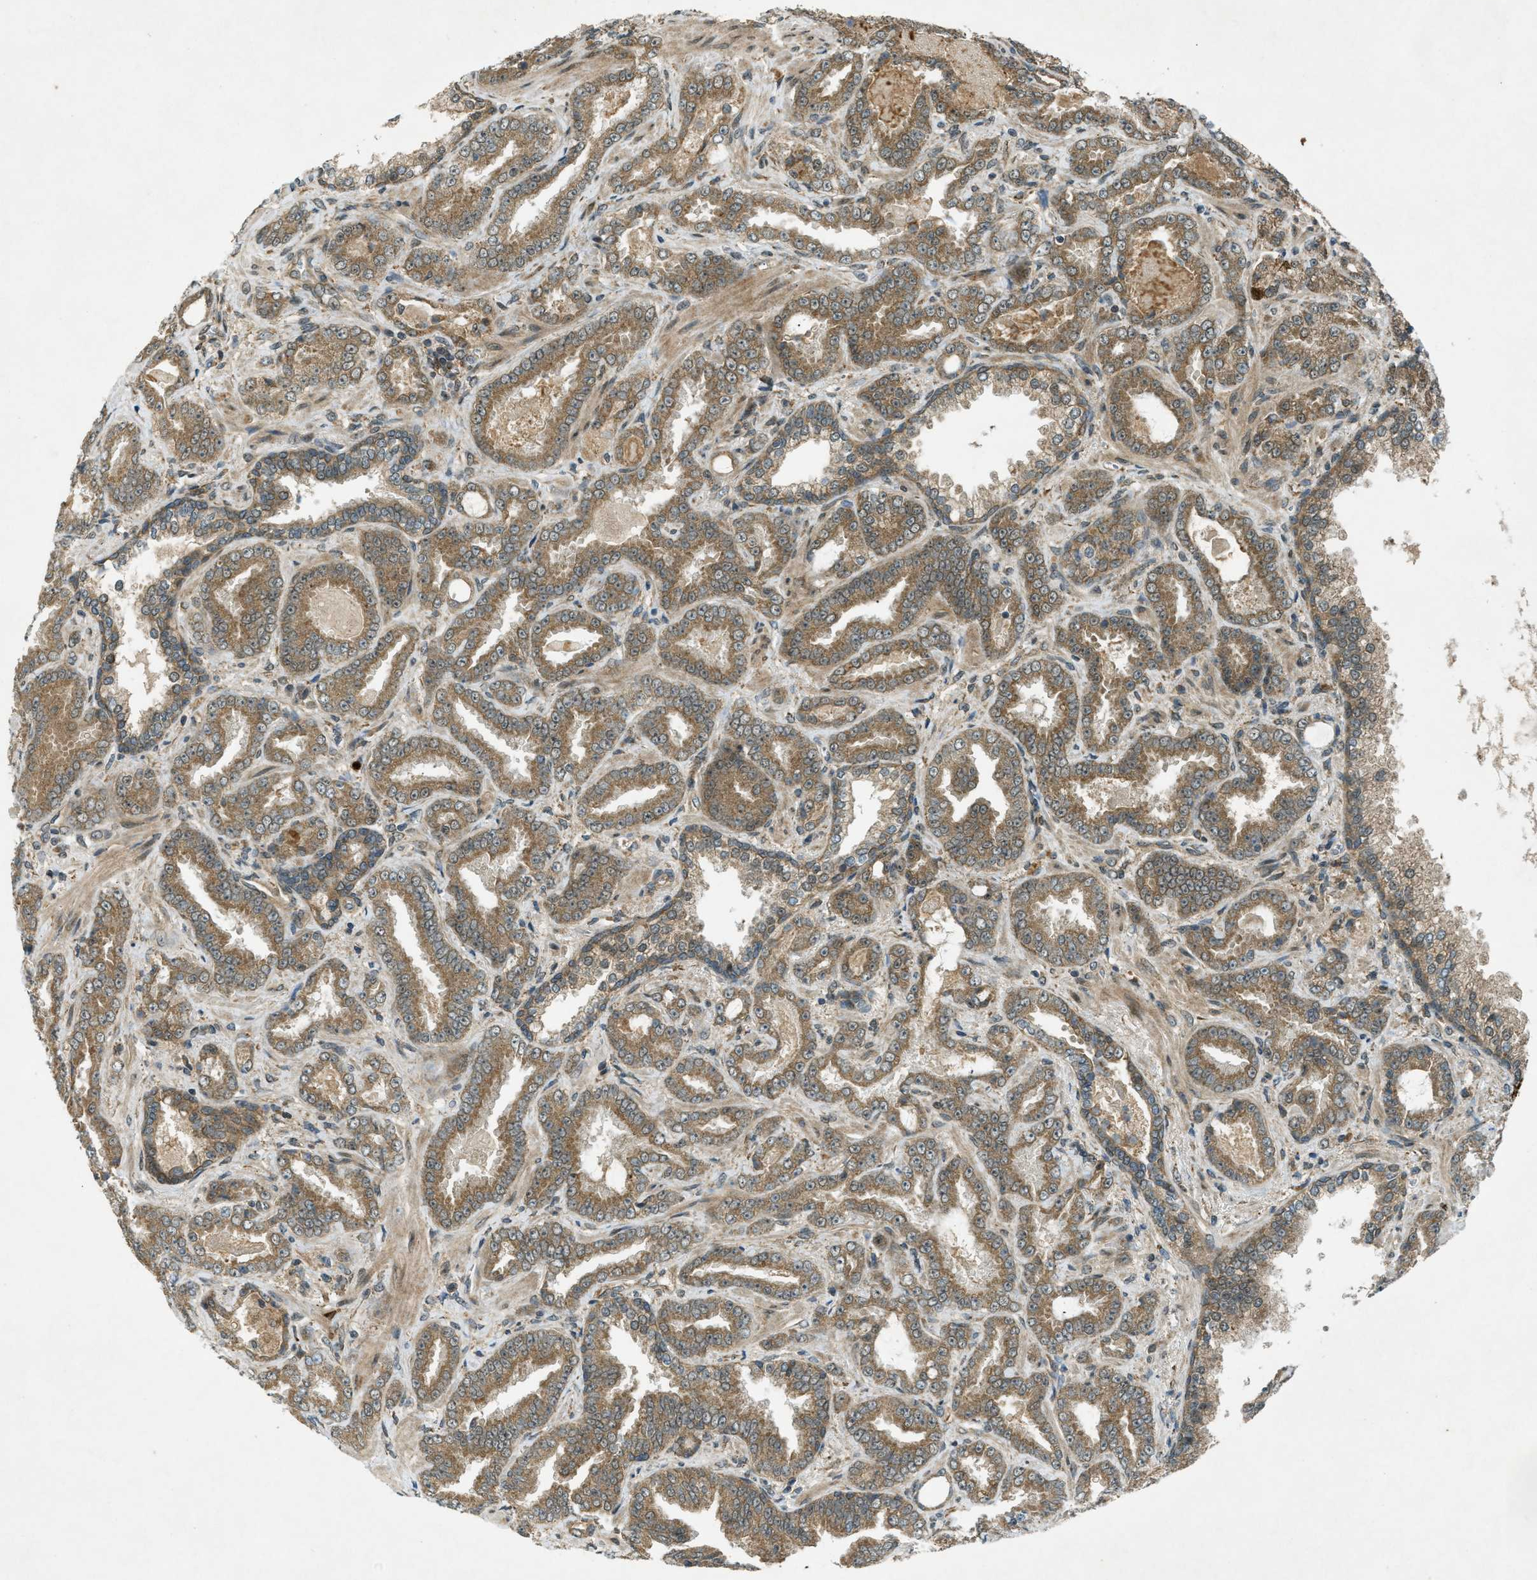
{"staining": {"intensity": "moderate", "quantity": ">75%", "location": "cytoplasmic/membranous"}, "tissue": "prostate cancer", "cell_type": "Tumor cells", "image_type": "cancer", "snomed": [{"axis": "morphology", "description": "Adenocarcinoma, Low grade"}, {"axis": "topography", "description": "Prostate"}], "caption": "IHC photomicrograph of prostate low-grade adenocarcinoma stained for a protein (brown), which exhibits medium levels of moderate cytoplasmic/membranous staining in approximately >75% of tumor cells.", "gene": "EIF2AK3", "patient": {"sex": "male", "age": 60}}